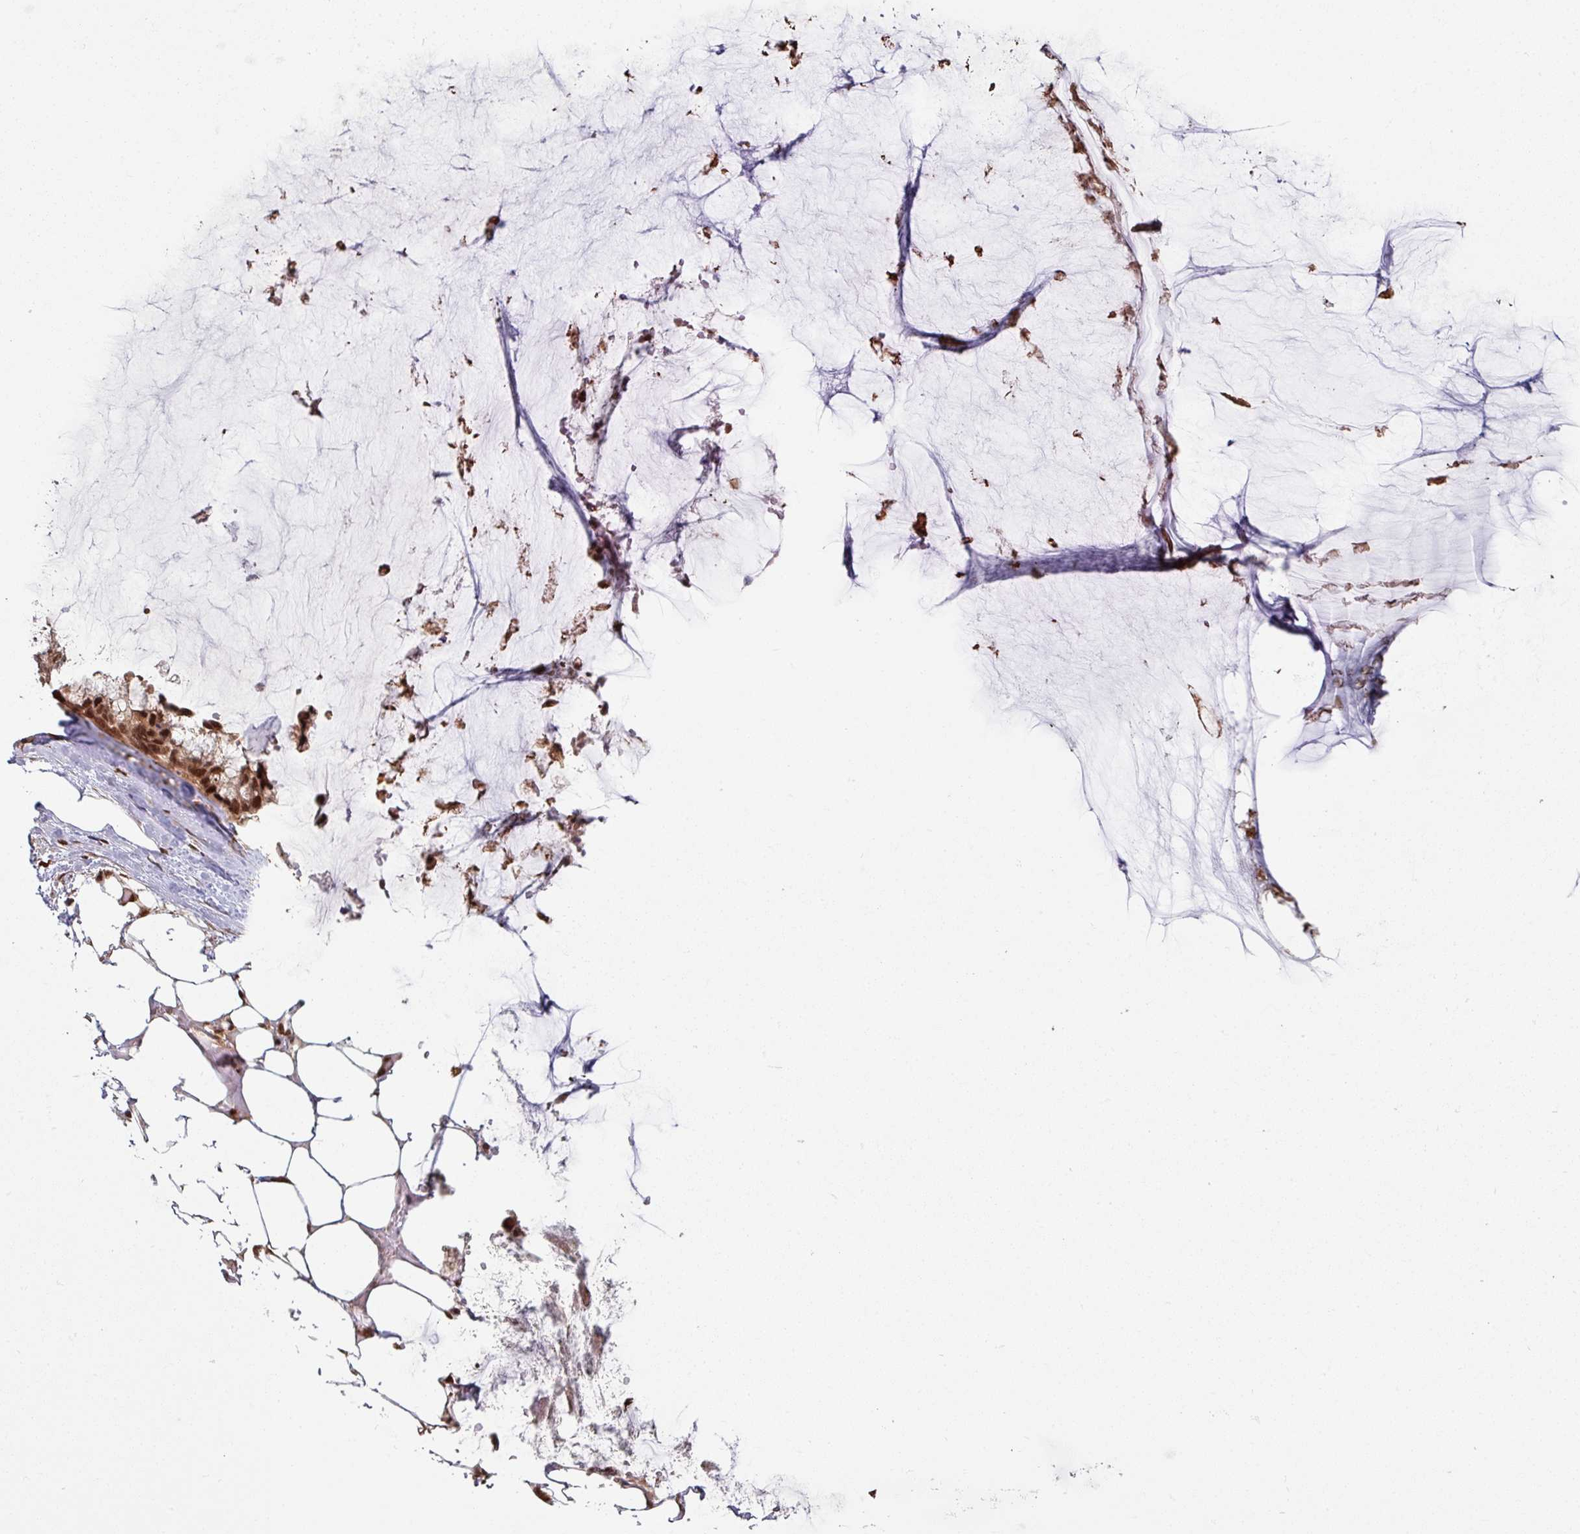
{"staining": {"intensity": "moderate", "quantity": ">75%", "location": "nuclear"}, "tissue": "ovarian cancer", "cell_type": "Tumor cells", "image_type": "cancer", "snomed": [{"axis": "morphology", "description": "Cystadenocarcinoma, mucinous, NOS"}, {"axis": "topography", "description": "Ovary"}], "caption": "IHC micrograph of neoplastic tissue: human ovarian mucinous cystadenocarcinoma stained using IHC demonstrates medium levels of moderate protein expression localized specifically in the nuclear of tumor cells, appearing as a nuclear brown color.", "gene": "SIK3", "patient": {"sex": "female", "age": 39}}